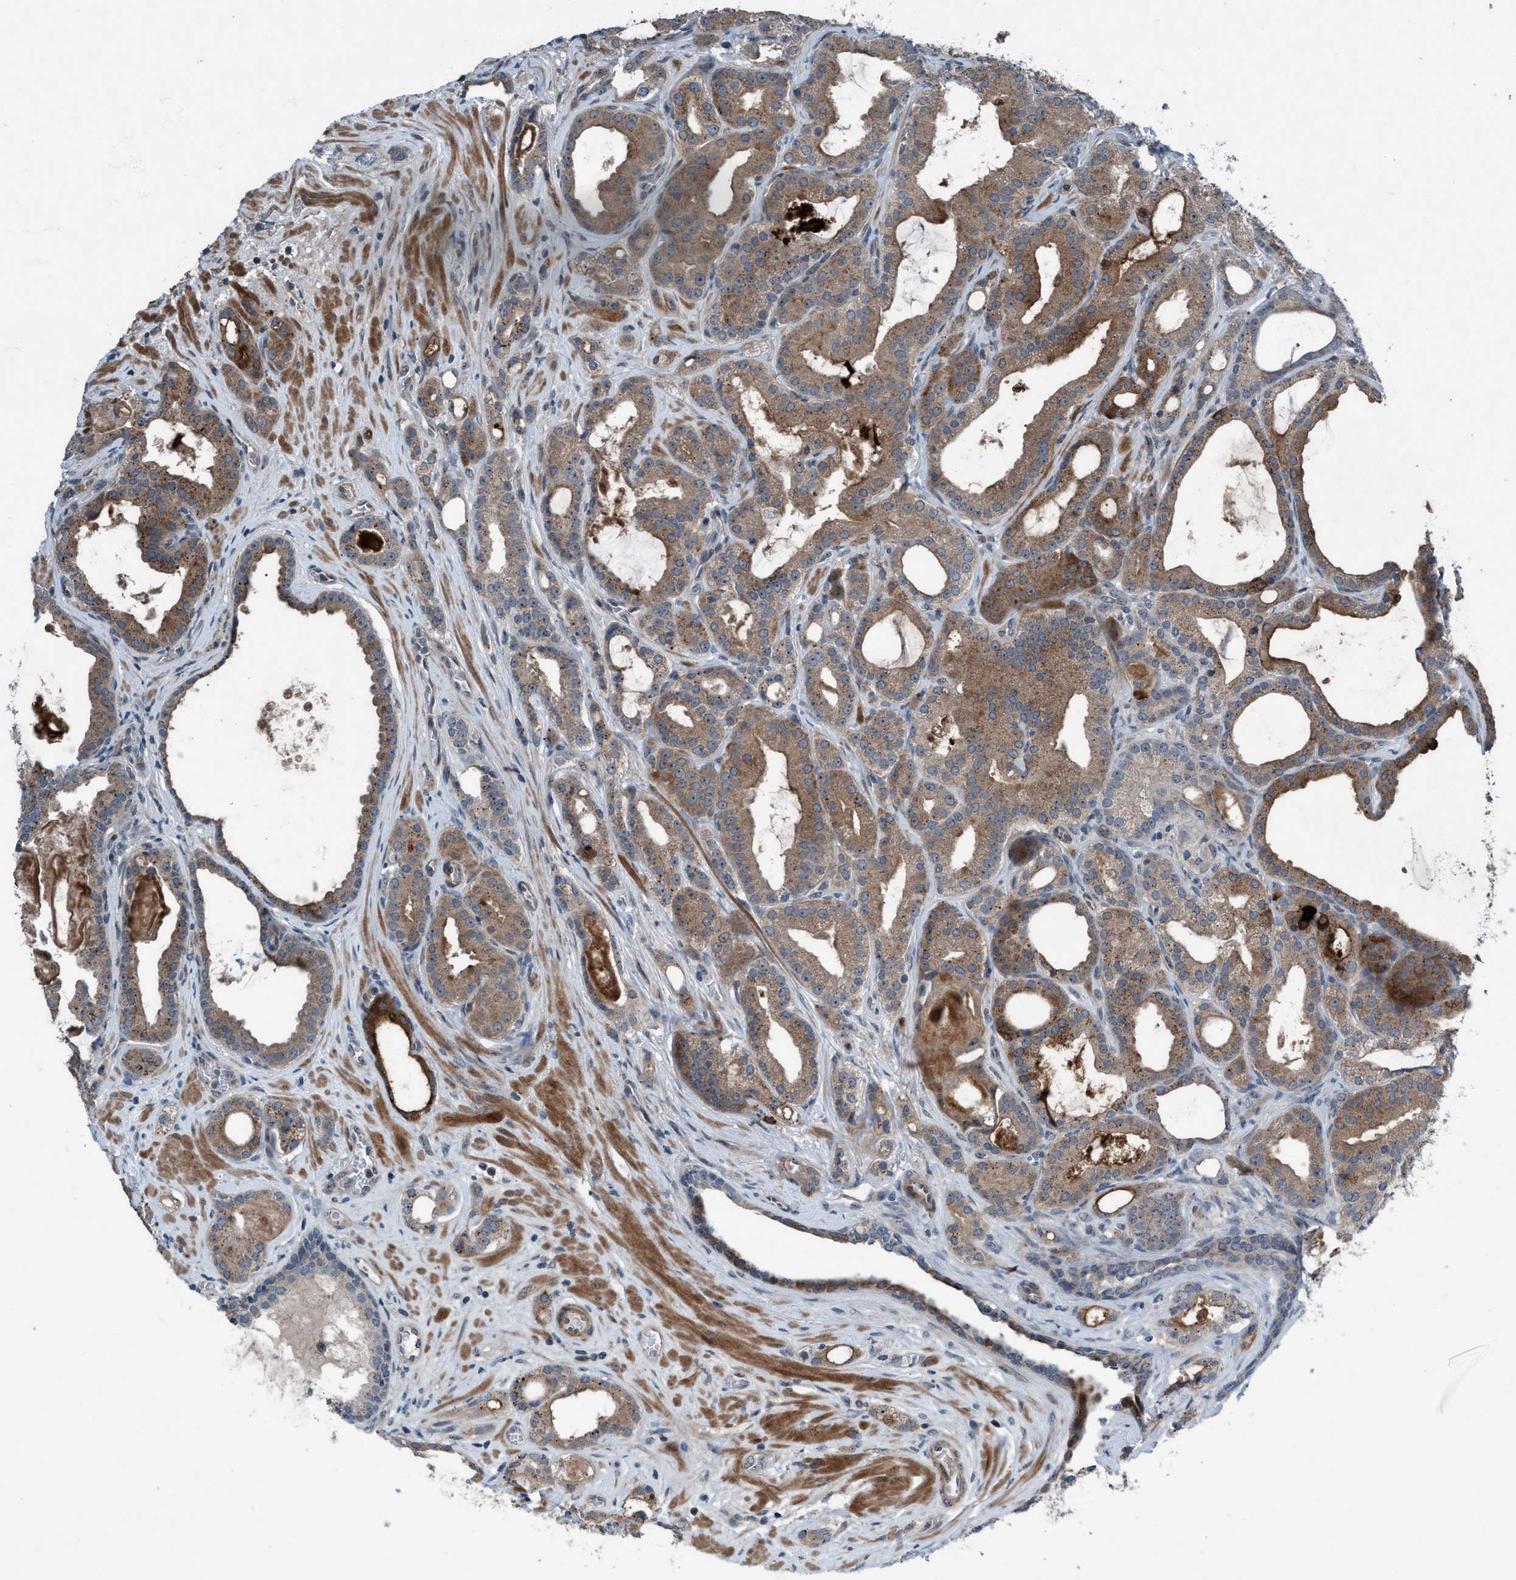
{"staining": {"intensity": "weak", "quantity": ">75%", "location": "cytoplasmic/membranous"}, "tissue": "prostate cancer", "cell_type": "Tumor cells", "image_type": "cancer", "snomed": [{"axis": "morphology", "description": "Adenocarcinoma, High grade"}, {"axis": "topography", "description": "Prostate"}], "caption": "Weak cytoplasmic/membranous positivity for a protein is identified in approximately >75% of tumor cells of prostate high-grade adenocarcinoma using IHC.", "gene": "NISCH", "patient": {"sex": "male", "age": 60}}